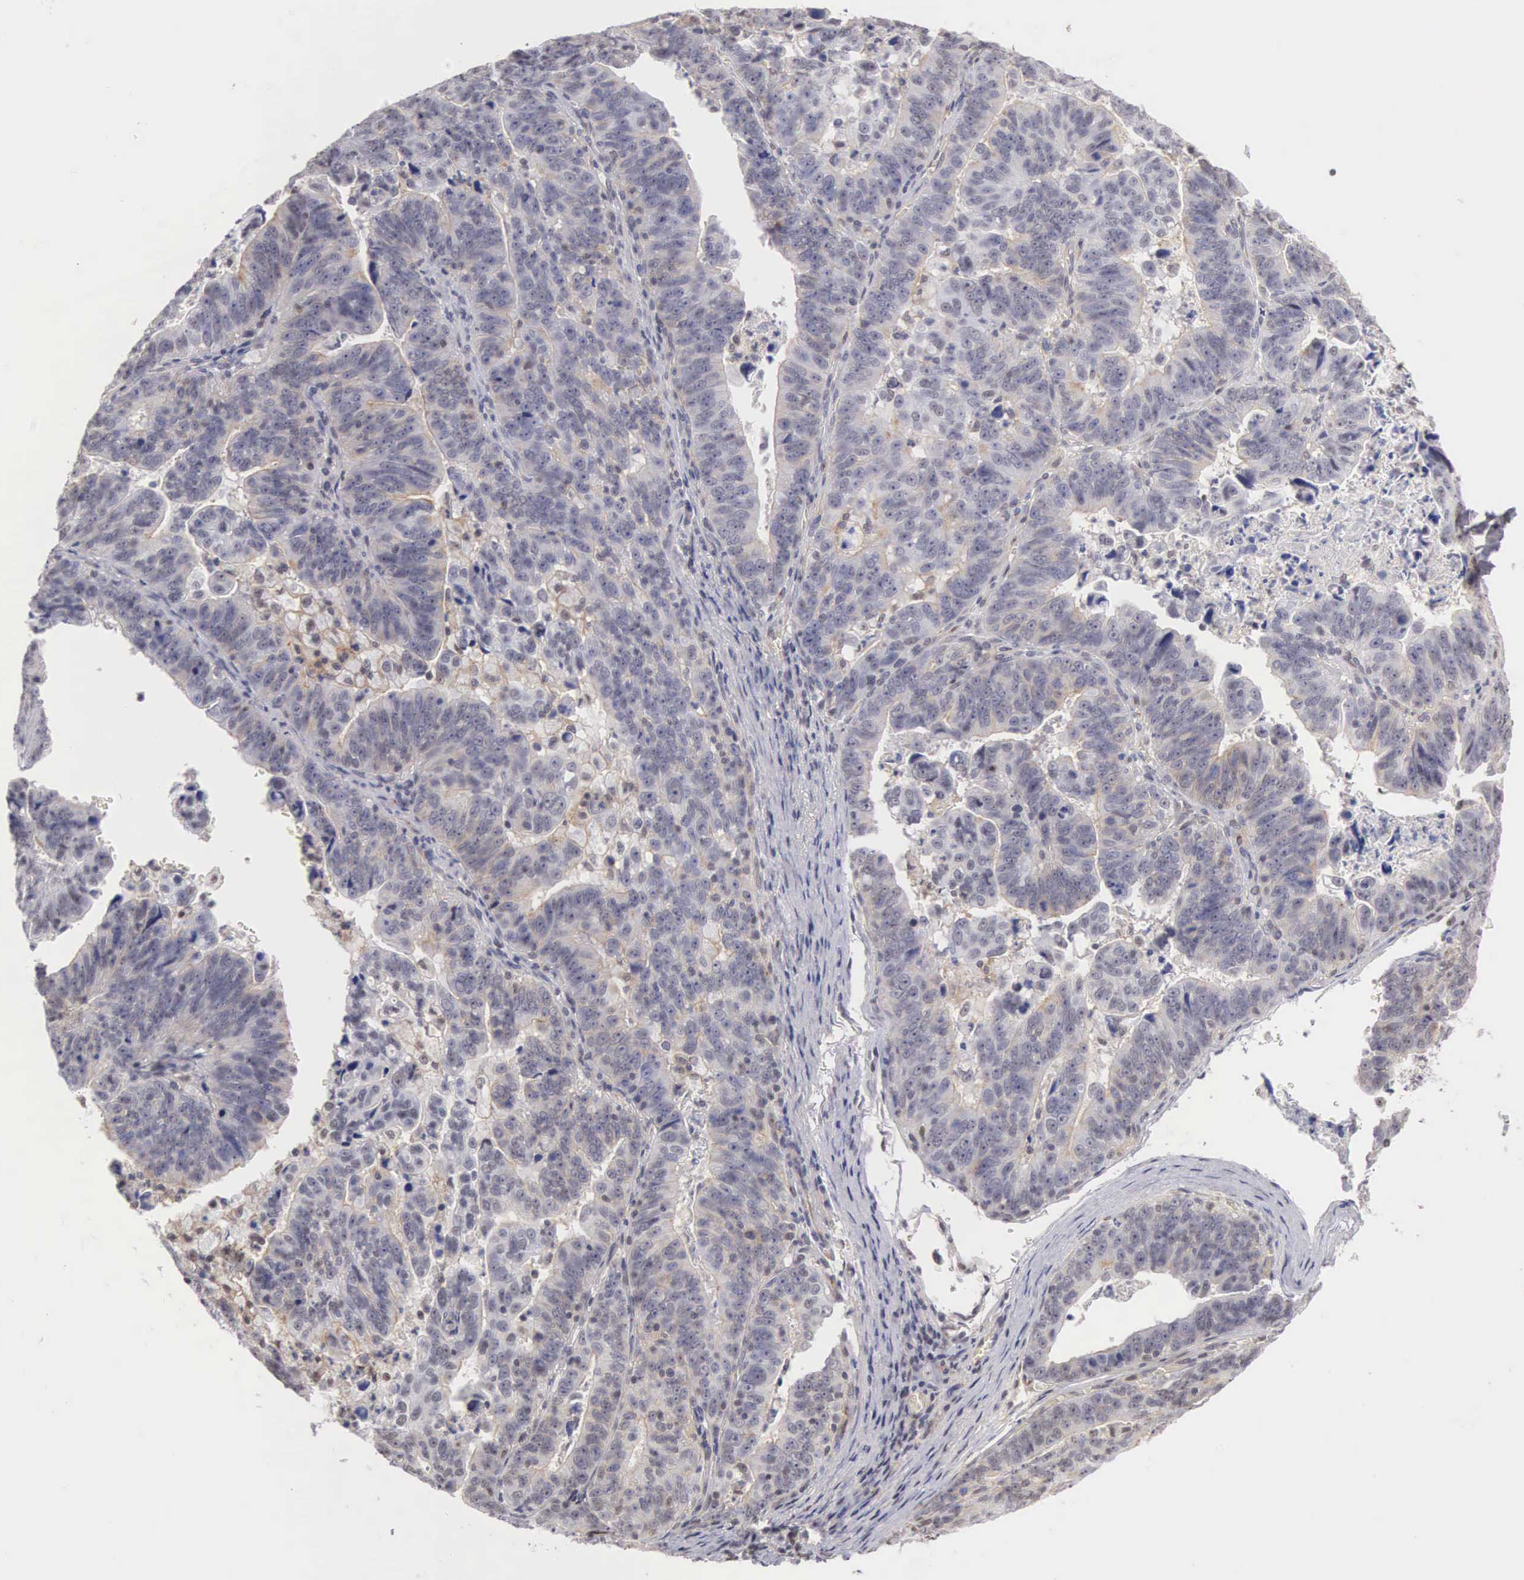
{"staining": {"intensity": "negative", "quantity": "none", "location": "none"}, "tissue": "stomach cancer", "cell_type": "Tumor cells", "image_type": "cancer", "snomed": [{"axis": "morphology", "description": "Adenocarcinoma, NOS"}, {"axis": "topography", "description": "Stomach, upper"}], "caption": "Immunohistochemistry (IHC) histopathology image of human stomach cancer (adenocarcinoma) stained for a protein (brown), which exhibits no positivity in tumor cells. Nuclei are stained in blue.", "gene": "NR4A2", "patient": {"sex": "female", "age": 50}}